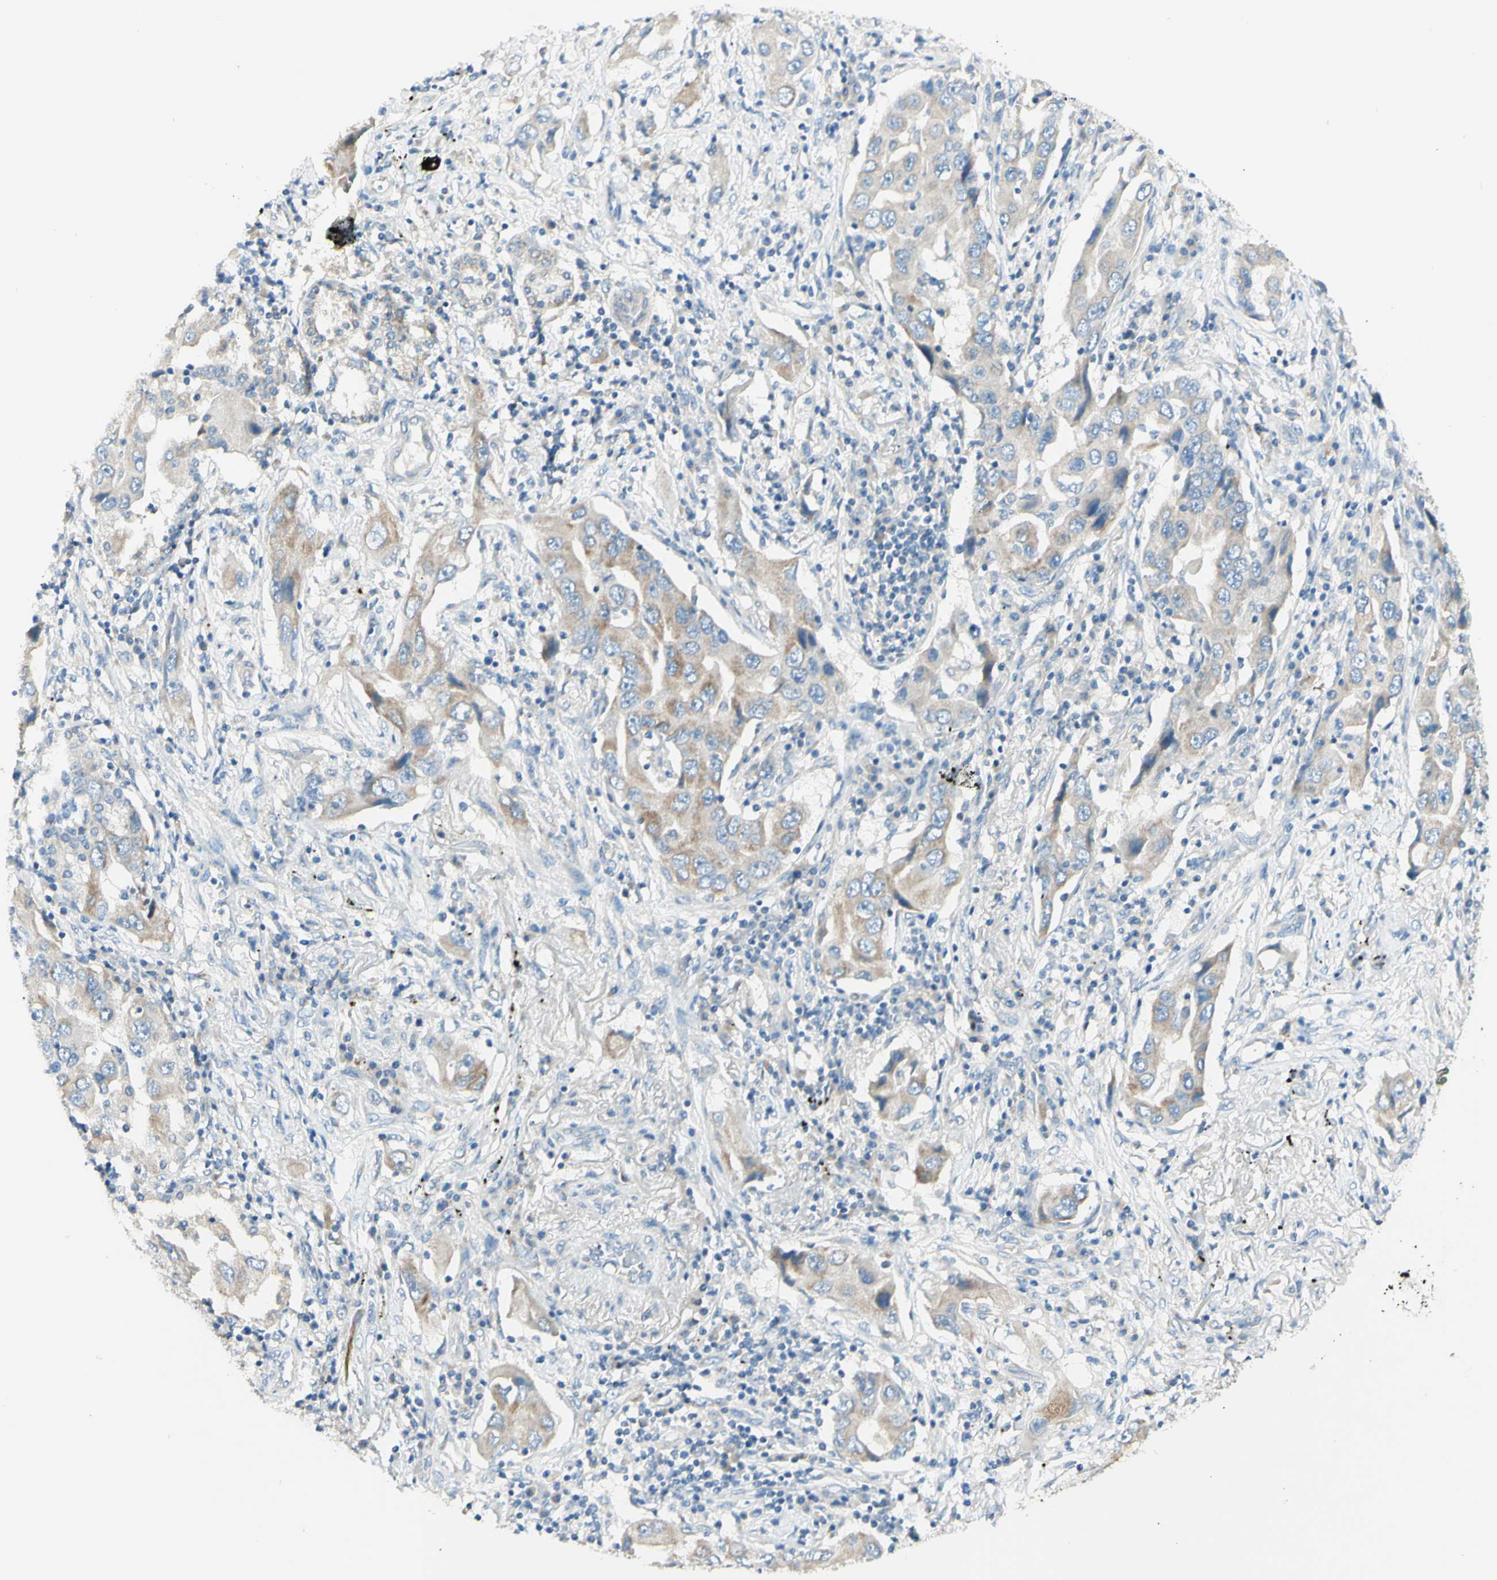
{"staining": {"intensity": "weak", "quantity": ">75%", "location": "cytoplasmic/membranous"}, "tissue": "lung cancer", "cell_type": "Tumor cells", "image_type": "cancer", "snomed": [{"axis": "morphology", "description": "Adenocarcinoma, NOS"}, {"axis": "topography", "description": "Lung"}], "caption": "Immunohistochemical staining of human adenocarcinoma (lung) reveals low levels of weak cytoplasmic/membranous expression in approximately >75% of tumor cells. (Brightfield microscopy of DAB IHC at high magnification).", "gene": "ARMC10", "patient": {"sex": "female", "age": 65}}